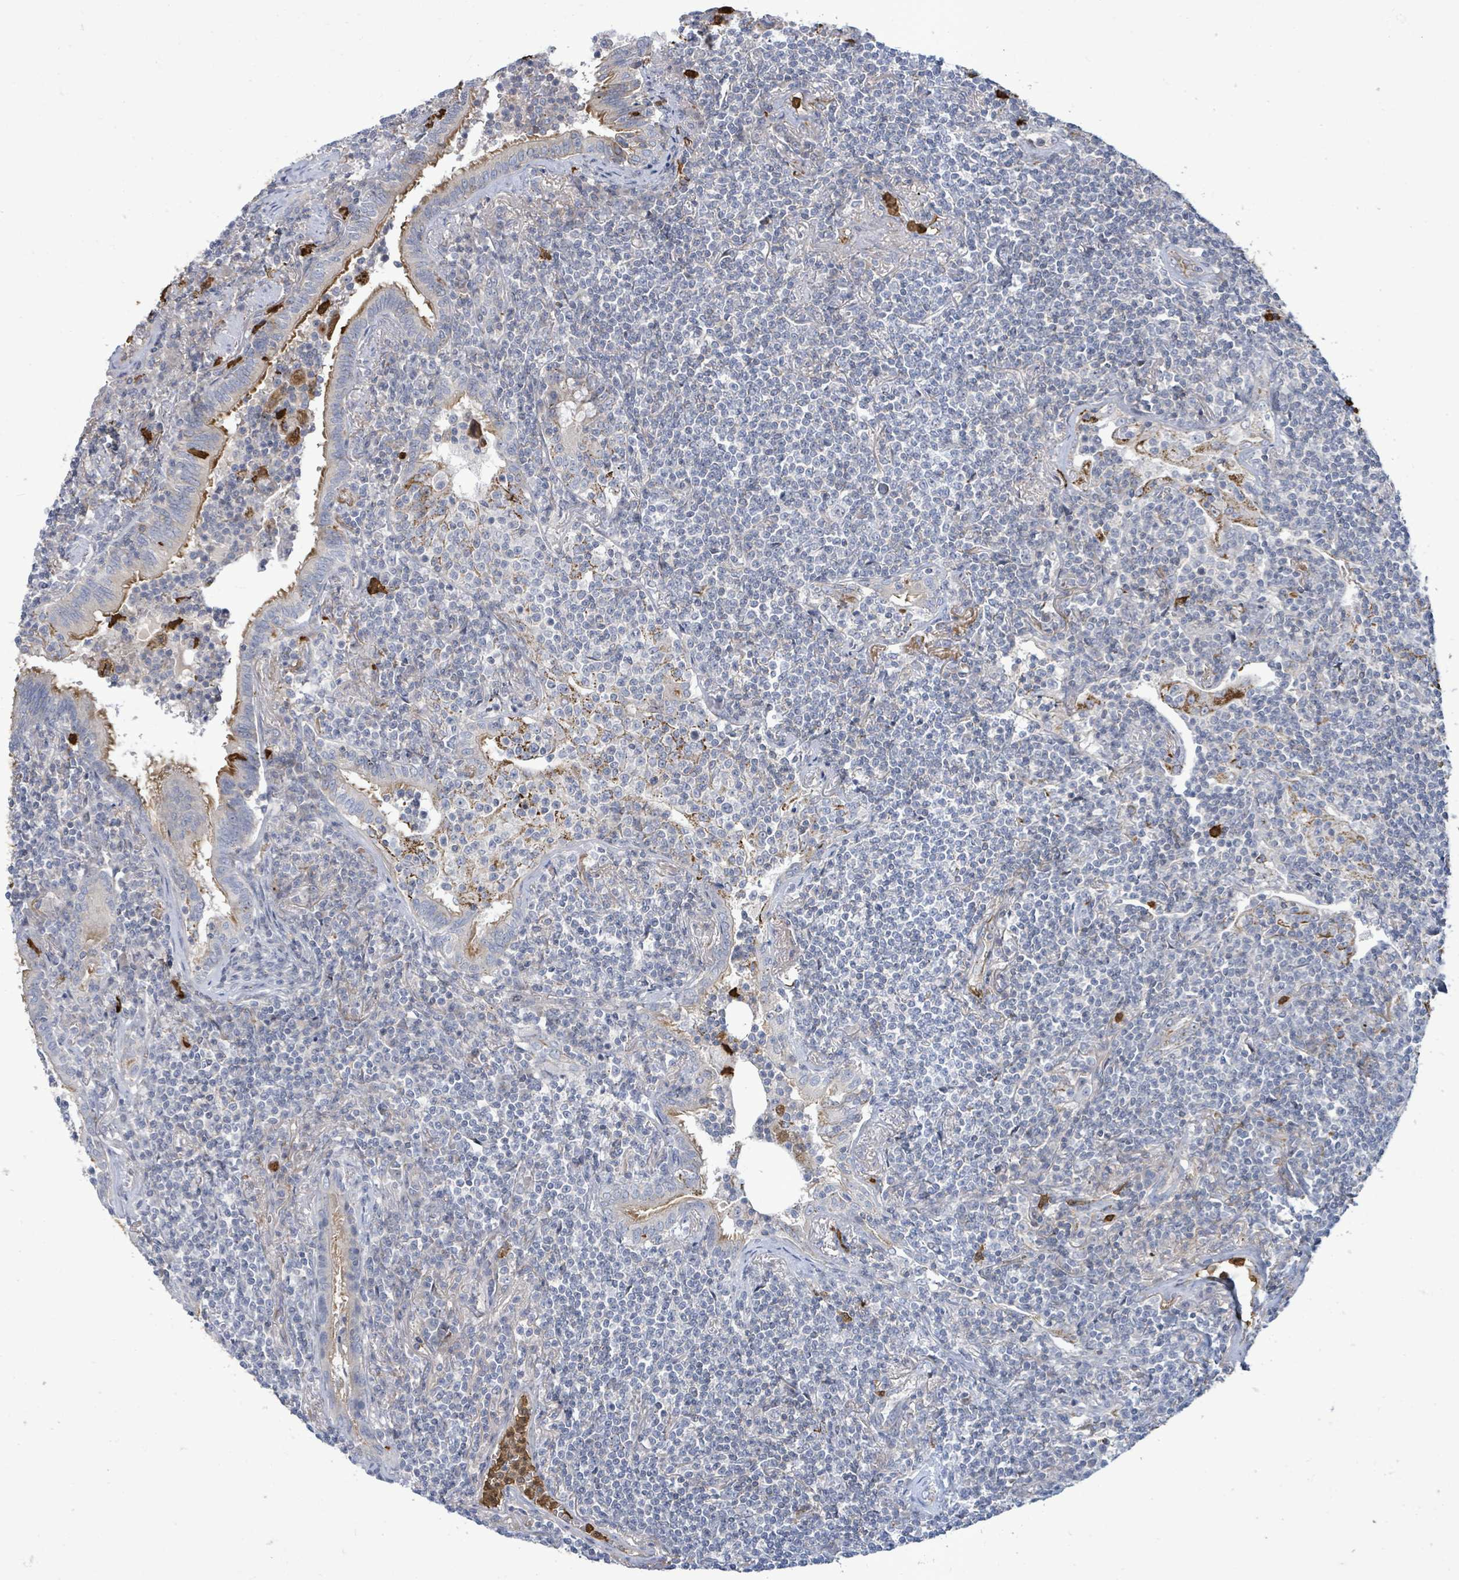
{"staining": {"intensity": "negative", "quantity": "none", "location": "none"}, "tissue": "lymphoma", "cell_type": "Tumor cells", "image_type": "cancer", "snomed": [{"axis": "morphology", "description": "Malignant lymphoma, non-Hodgkin's type, Low grade"}, {"axis": "topography", "description": "Lung"}], "caption": "IHC photomicrograph of lymphoma stained for a protein (brown), which shows no expression in tumor cells.", "gene": "FAM210A", "patient": {"sex": "female", "age": 71}}